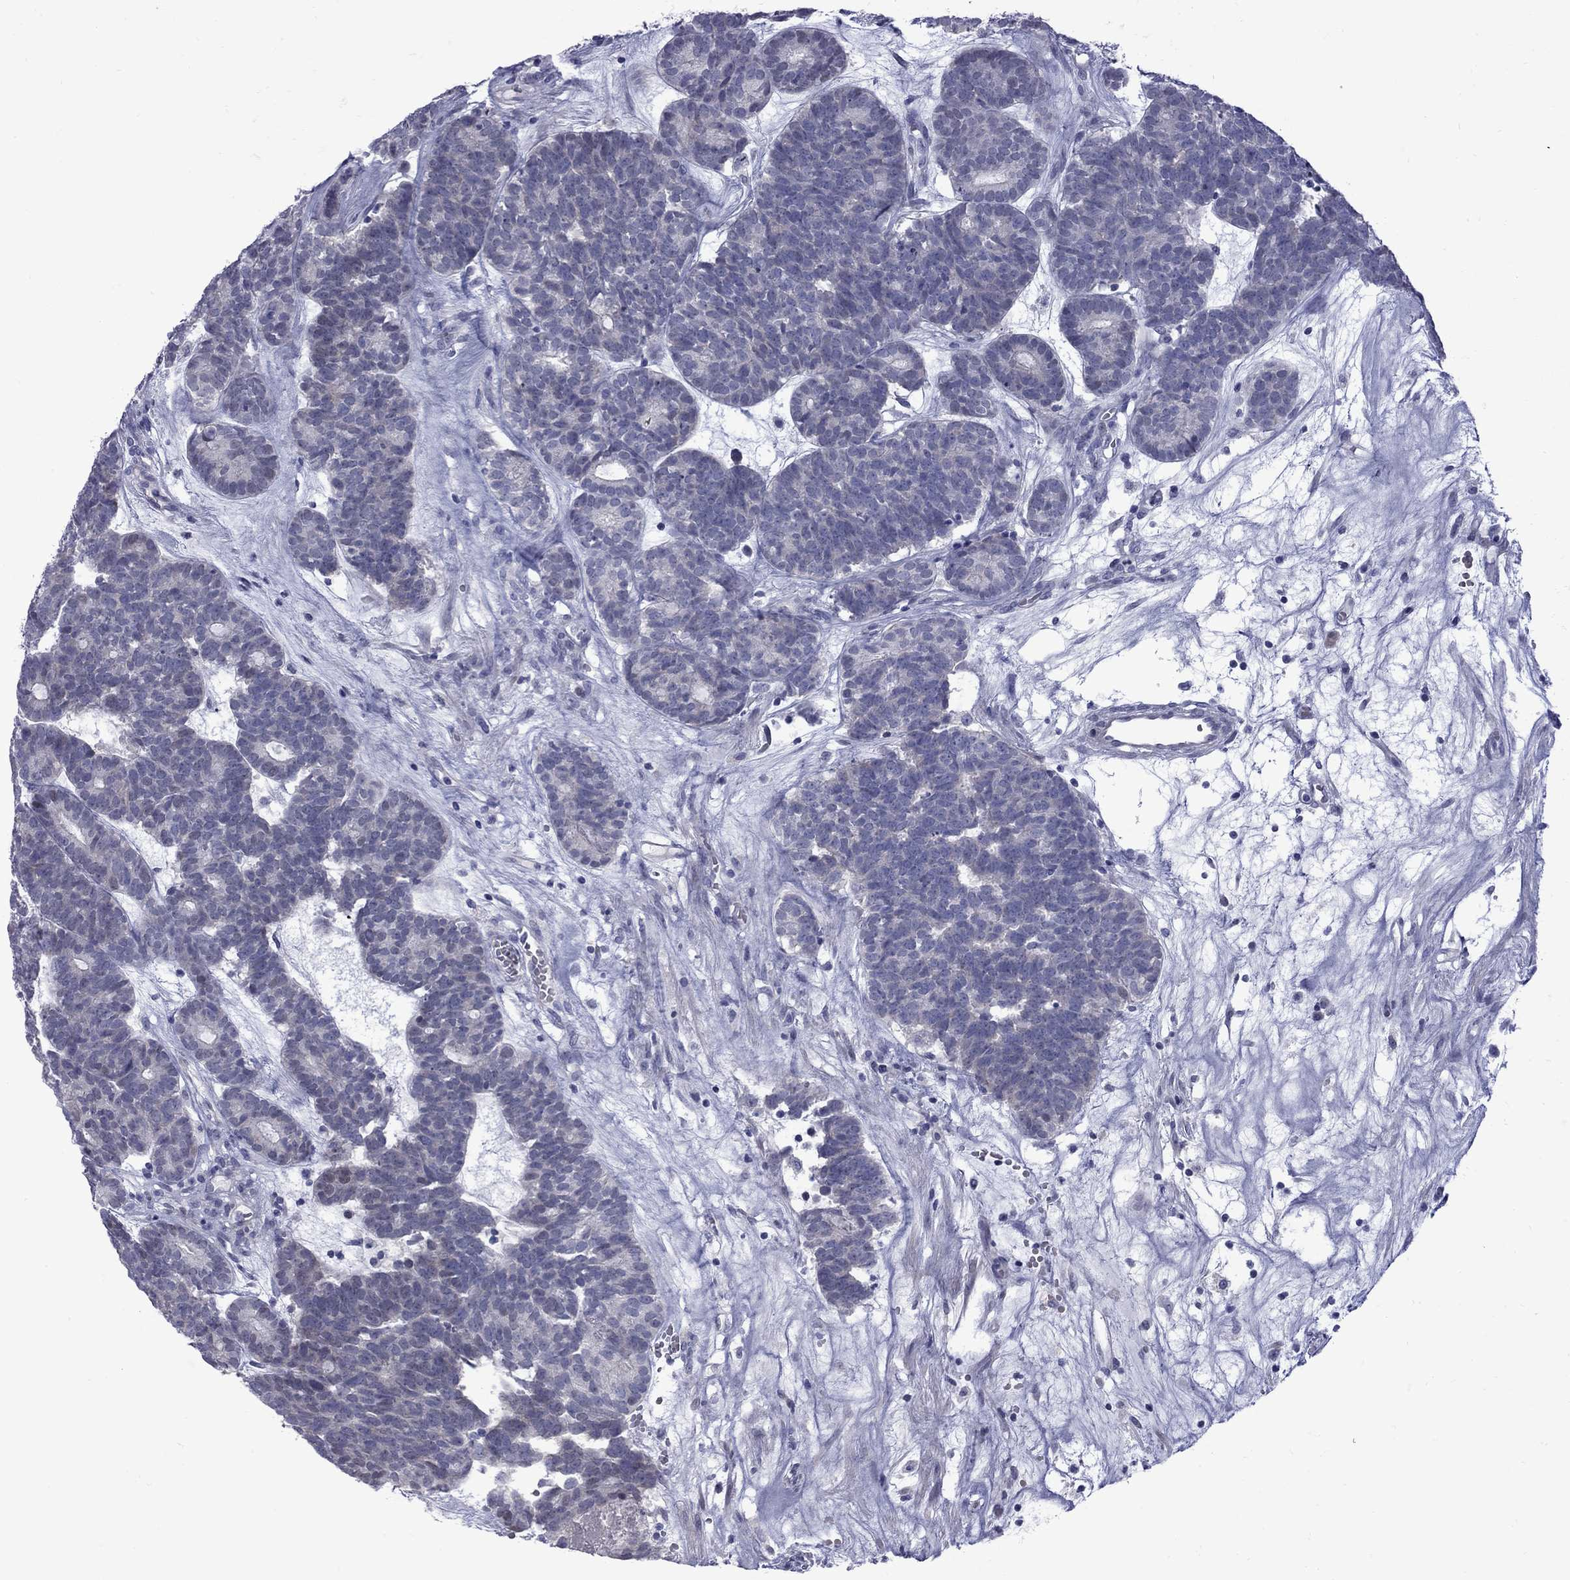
{"staining": {"intensity": "negative", "quantity": "none", "location": "none"}, "tissue": "head and neck cancer", "cell_type": "Tumor cells", "image_type": "cancer", "snomed": [{"axis": "morphology", "description": "Adenocarcinoma, NOS"}, {"axis": "topography", "description": "Head-Neck"}], "caption": "High power microscopy micrograph of an IHC micrograph of head and neck cancer, revealing no significant expression in tumor cells.", "gene": "NRARP", "patient": {"sex": "female", "age": 81}}